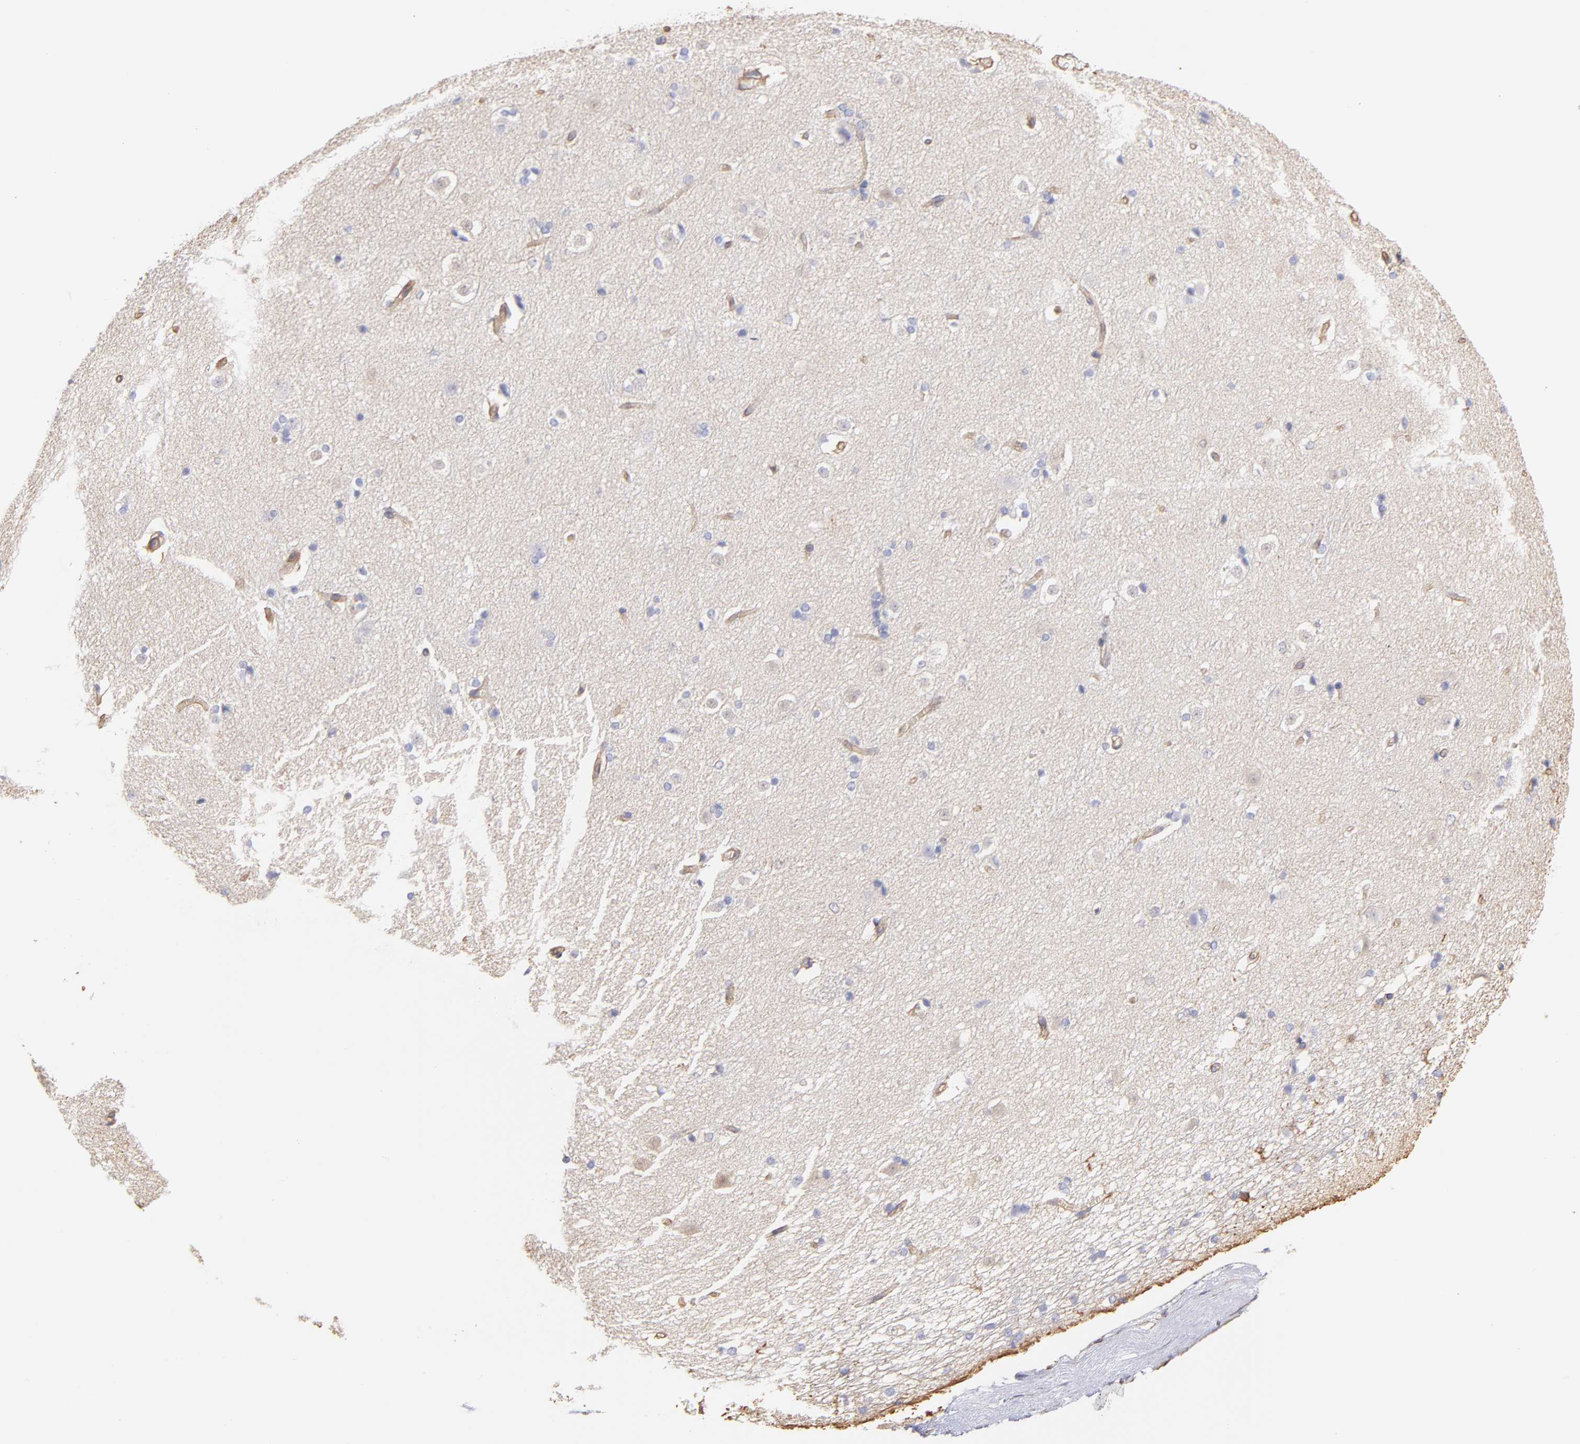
{"staining": {"intensity": "weak", "quantity": "<25%", "location": "cytoplasmic/membranous"}, "tissue": "caudate", "cell_type": "Glial cells", "image_type": "normal", "snomed": [{"axis": "morphology", "description": "Normal tissue, NOS"}, {"axis": "topography", "description": "Lateral ventricle wall"}], "caption": "Protein analysis of benign caudate reveals no significant staining in glial cells.", "gene": "PLEC", "patient": {"sex": "female", "age": 19}}